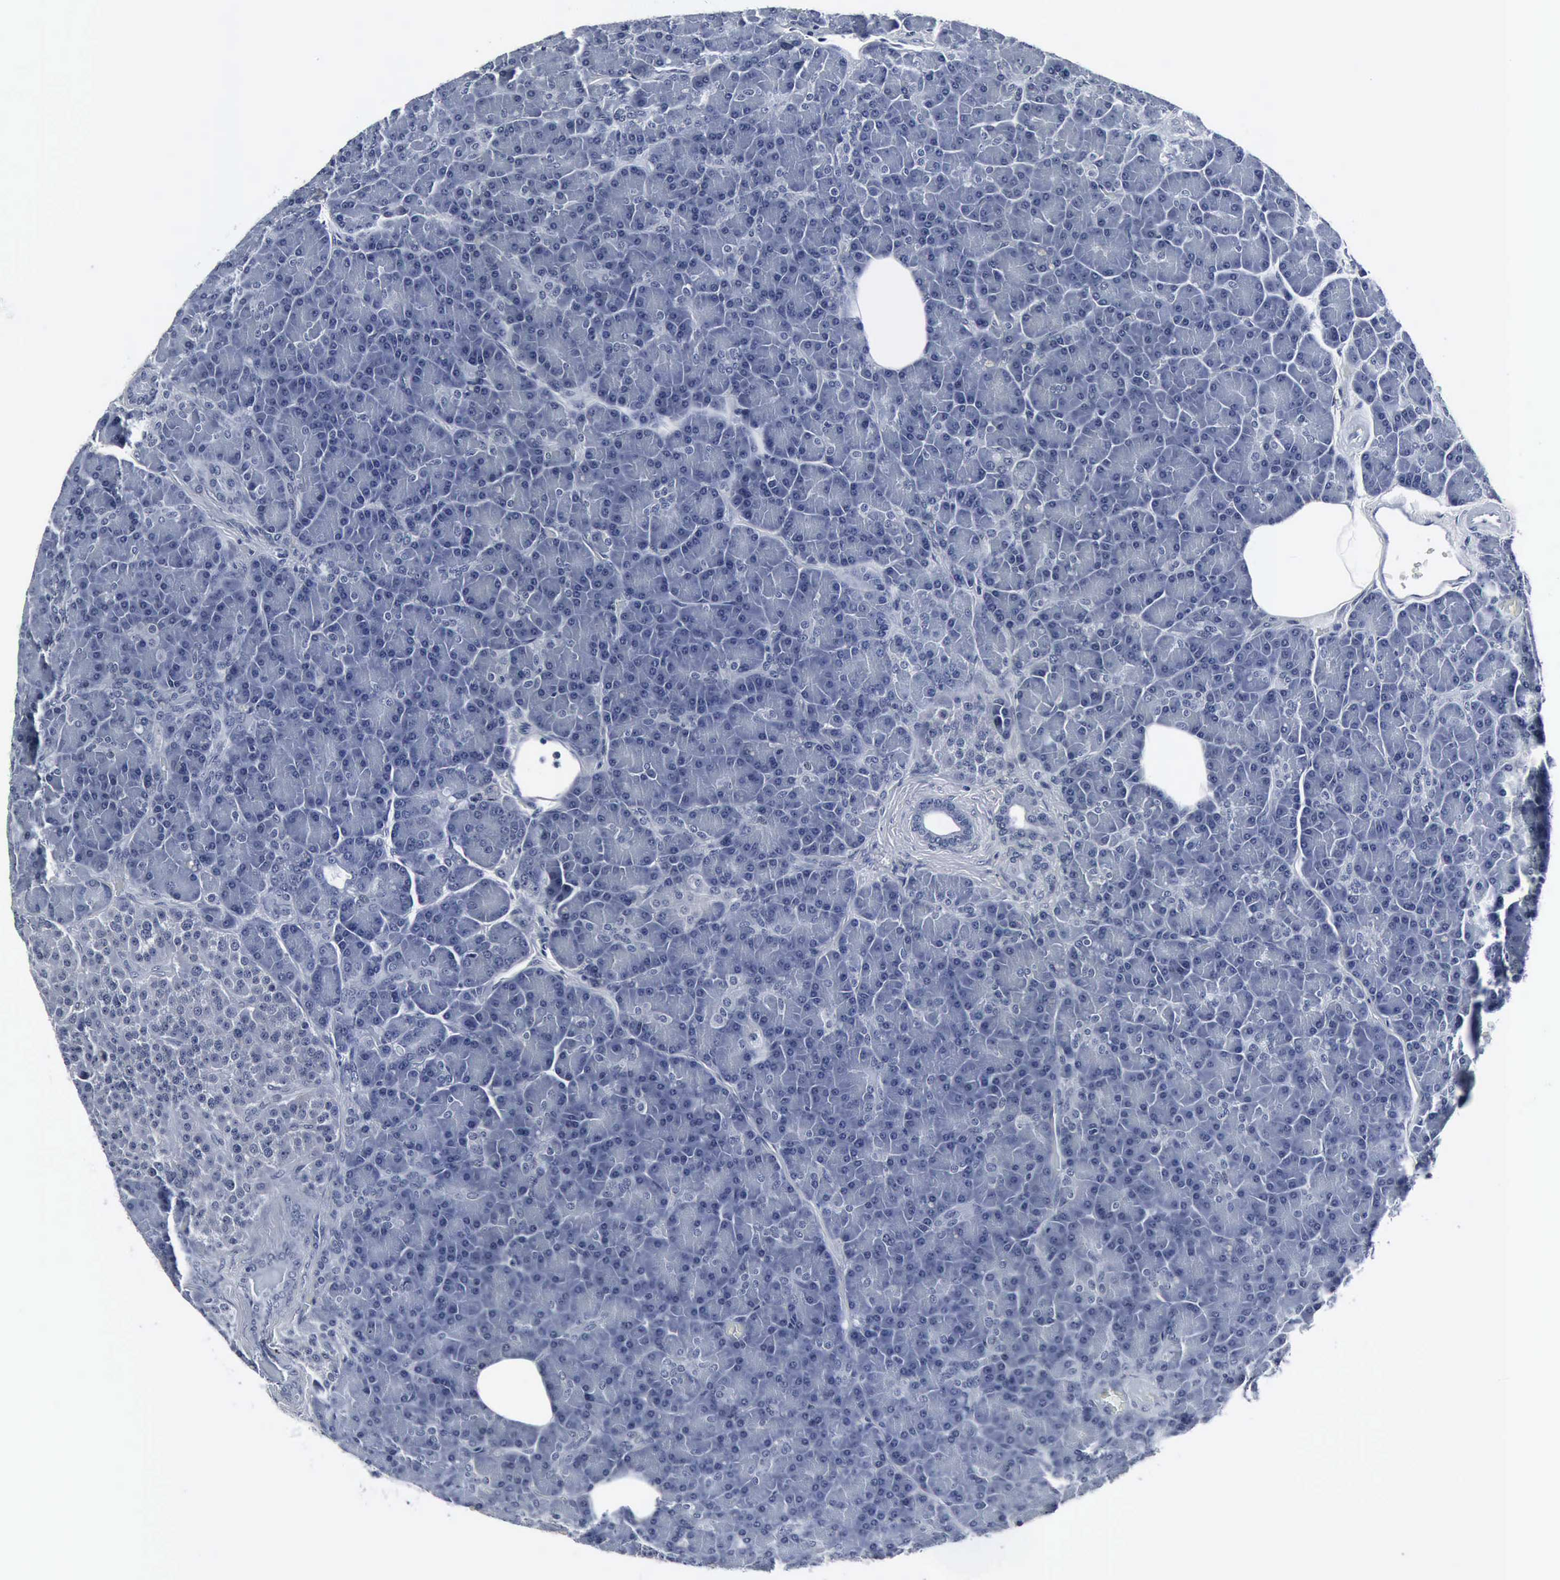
{"staining": {"intensity": "negative", "quantity": "none", "location": "none"}, "tissue": "pancreas", "cell_type": "Exocrine glandular cells", "image_type": "normal", "snomed": [{"axis": "morphology", "description": "Normal tissue, NOS"}, {"axis": "topography", "description": "Pancreas"}], "caption": "Histopathology image shows no protein expression in exocrine glandular cells of benign pancreas.", "gene": "SNAP25", "patient": {"sex": "female", "age": 43}}